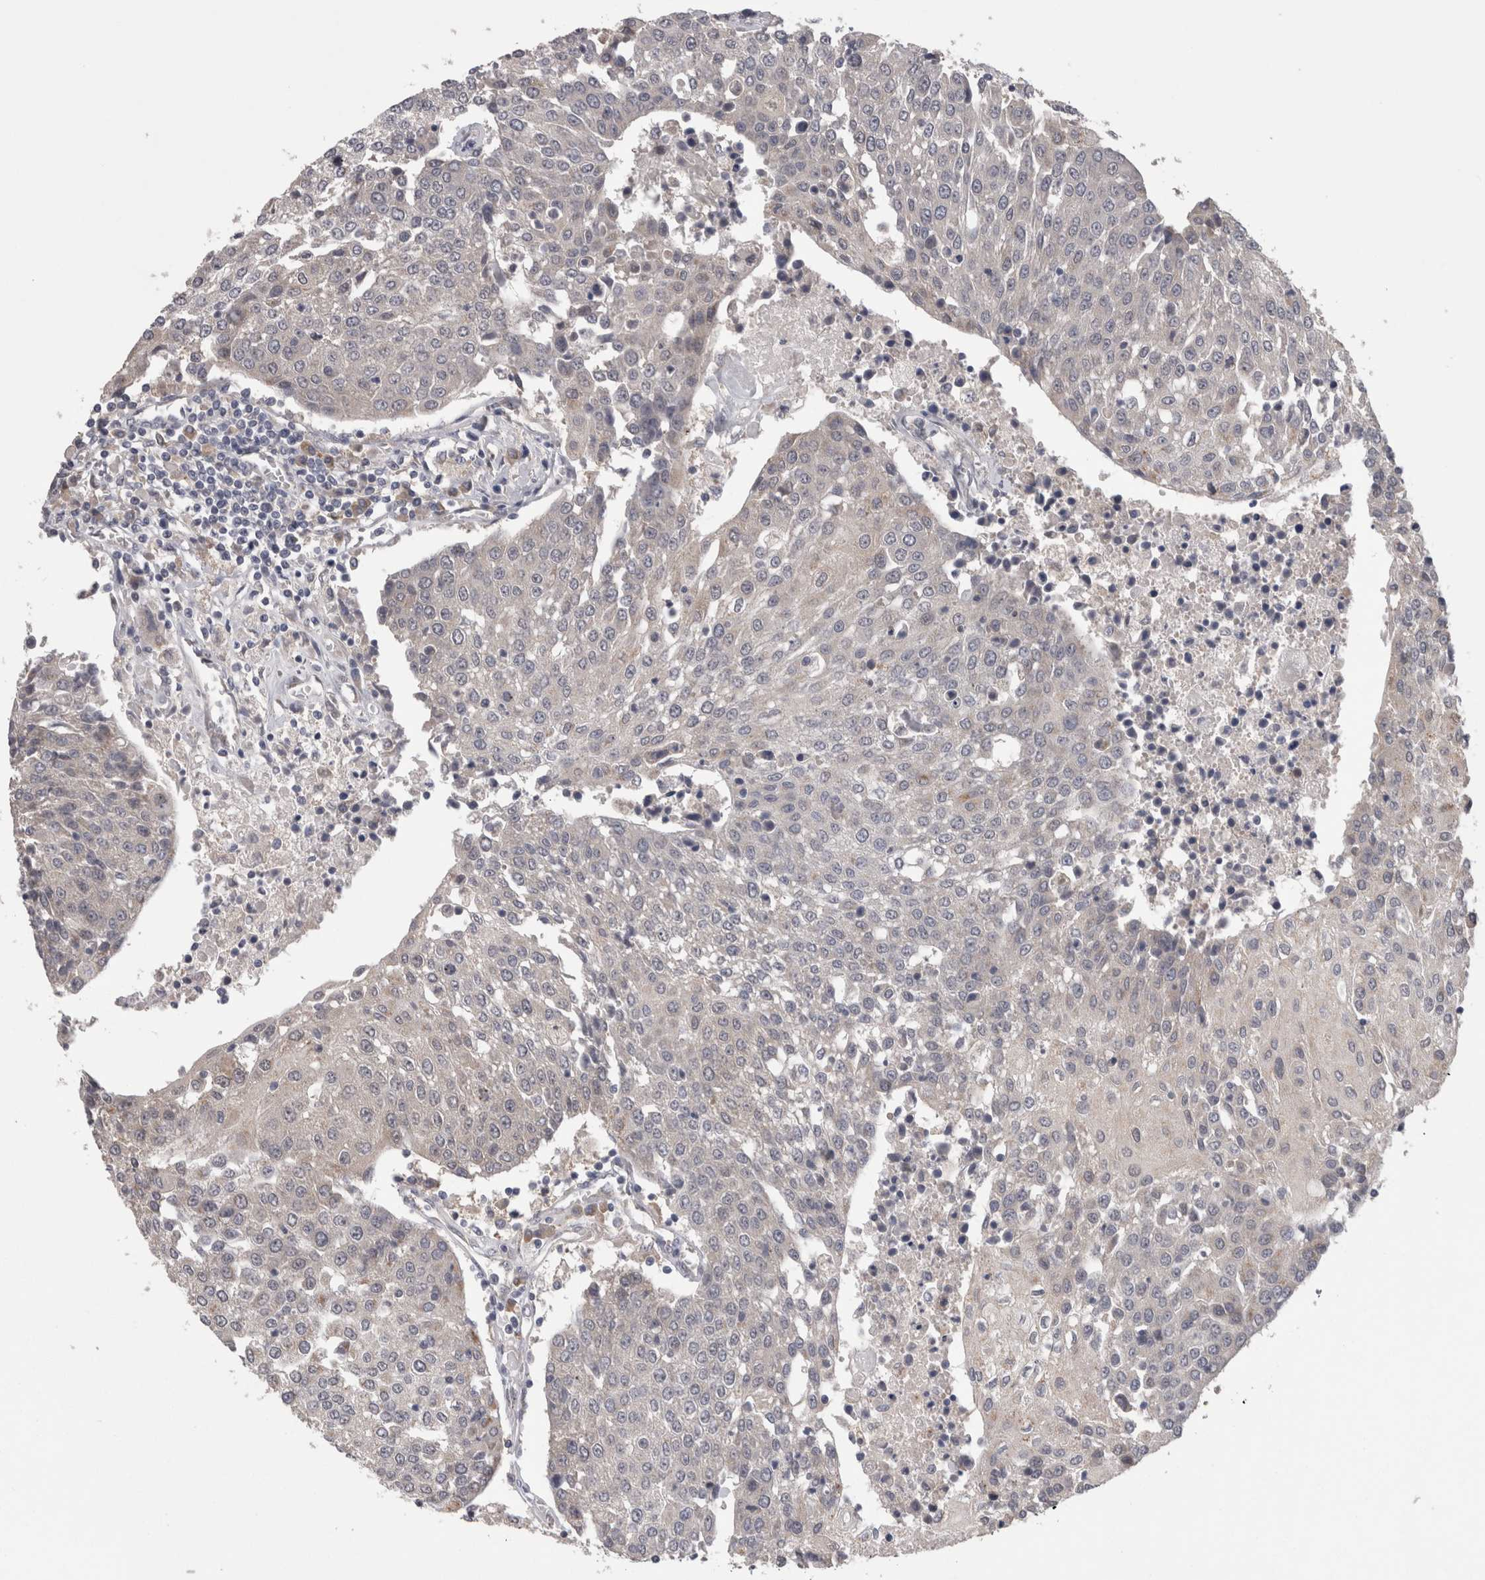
{"staining": {"intensity": "negative", "quantity": "none", "location": "none"}, "tissue": "urothelial cancer", "cell_type": "Tumor cells", "image_type": "cancer", "snomed": [{"axis": "morphology", "description": "Urothelial carcinoma, High grade"}, {"axis": "topography", "description": "Urinary bladder"}], "caption": "This is an immunohistochemistry histopathology image of human urothelial carcinoma (high-grade). There is no staining in tumor cells.", "gene": "DCTN6", "patient": {"sex": "female", "age": 85}}